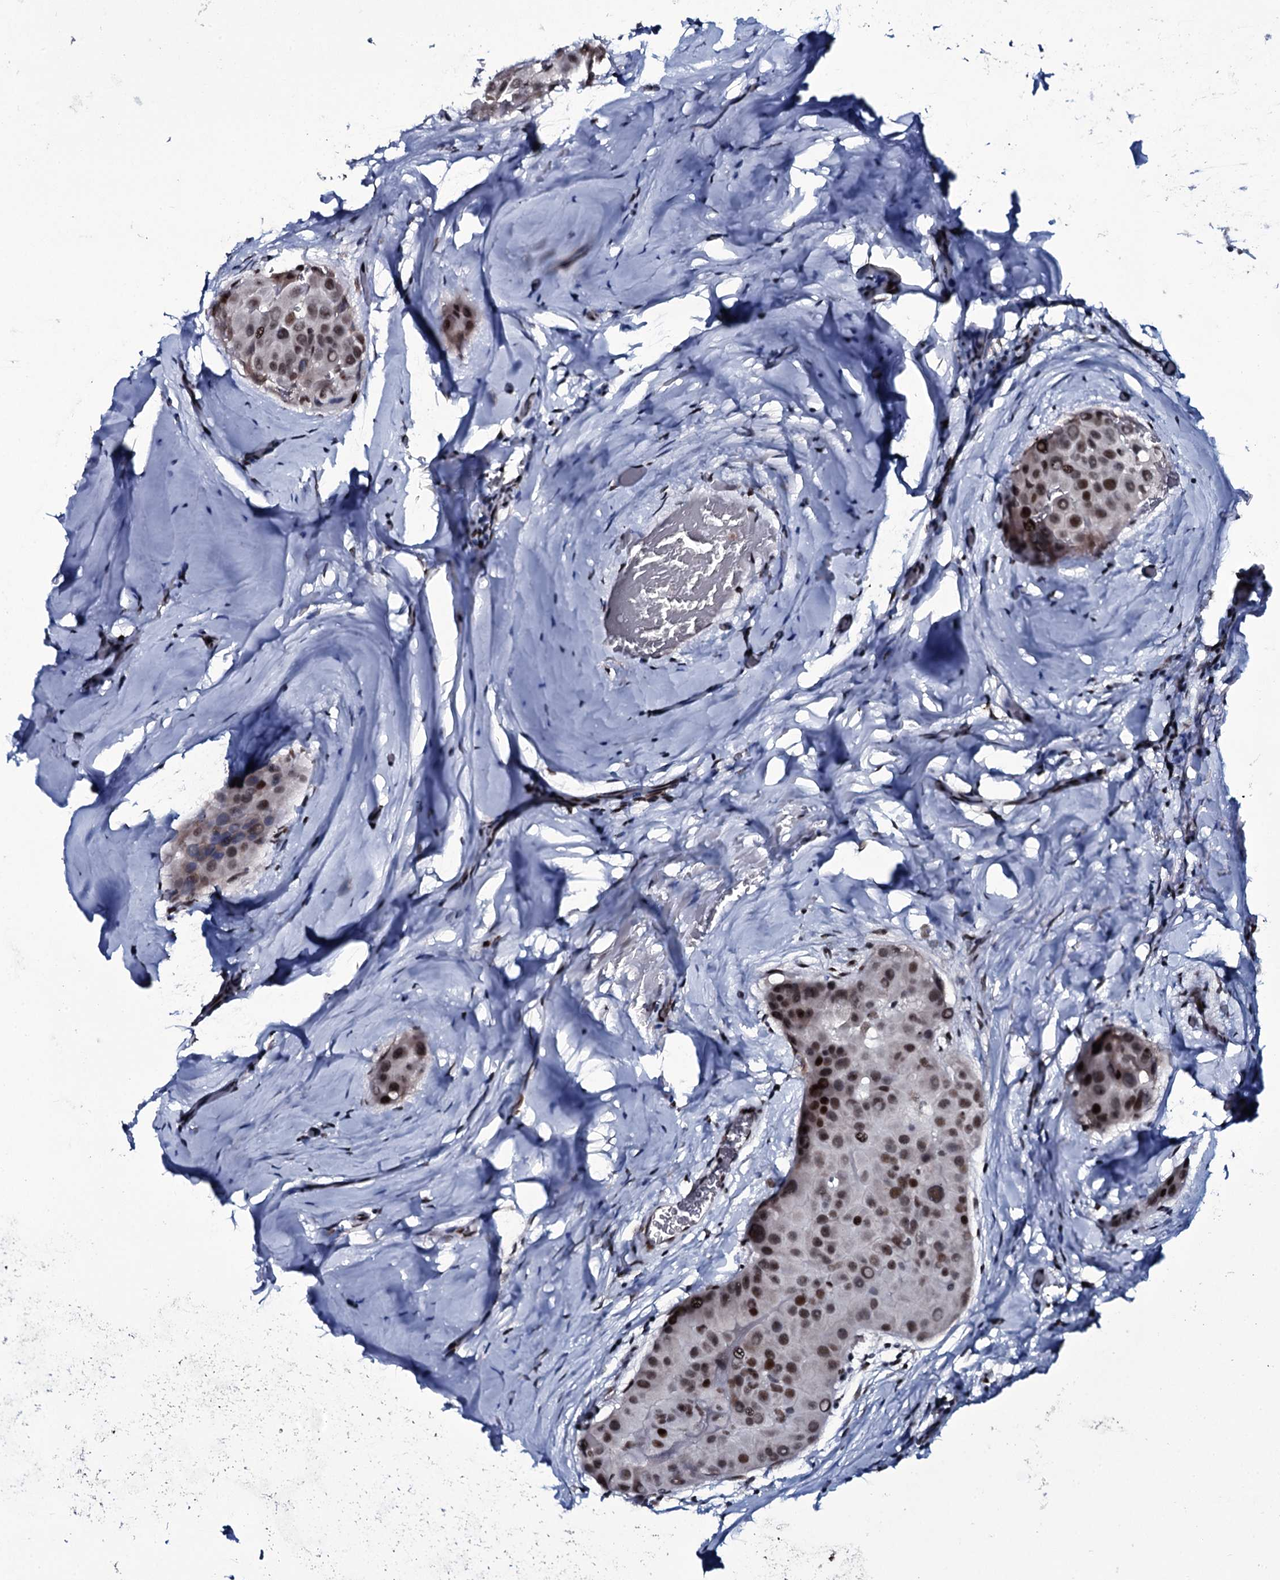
{"staining": {"intensity": "moderate", "quantity": ">75%", "location": "nuclear"}, "tissue": "thyroid cancer", "cell_type": "Tumor cells", "image_type": "cancer", "snomed": [{"axis": "morphology", "description": "Papillary adenocarcinoma, NOS"}, {"axis": "topography", "description": "Thyroid gland"}], "caption": "Approximately >75% of tumor cells in thyroid cancer show moderate nuclear protein expression as visualized by brown immunohistochemical staining.", "gene": "ZMIZ2", "patient": {"sex": "male", "age": 33}}